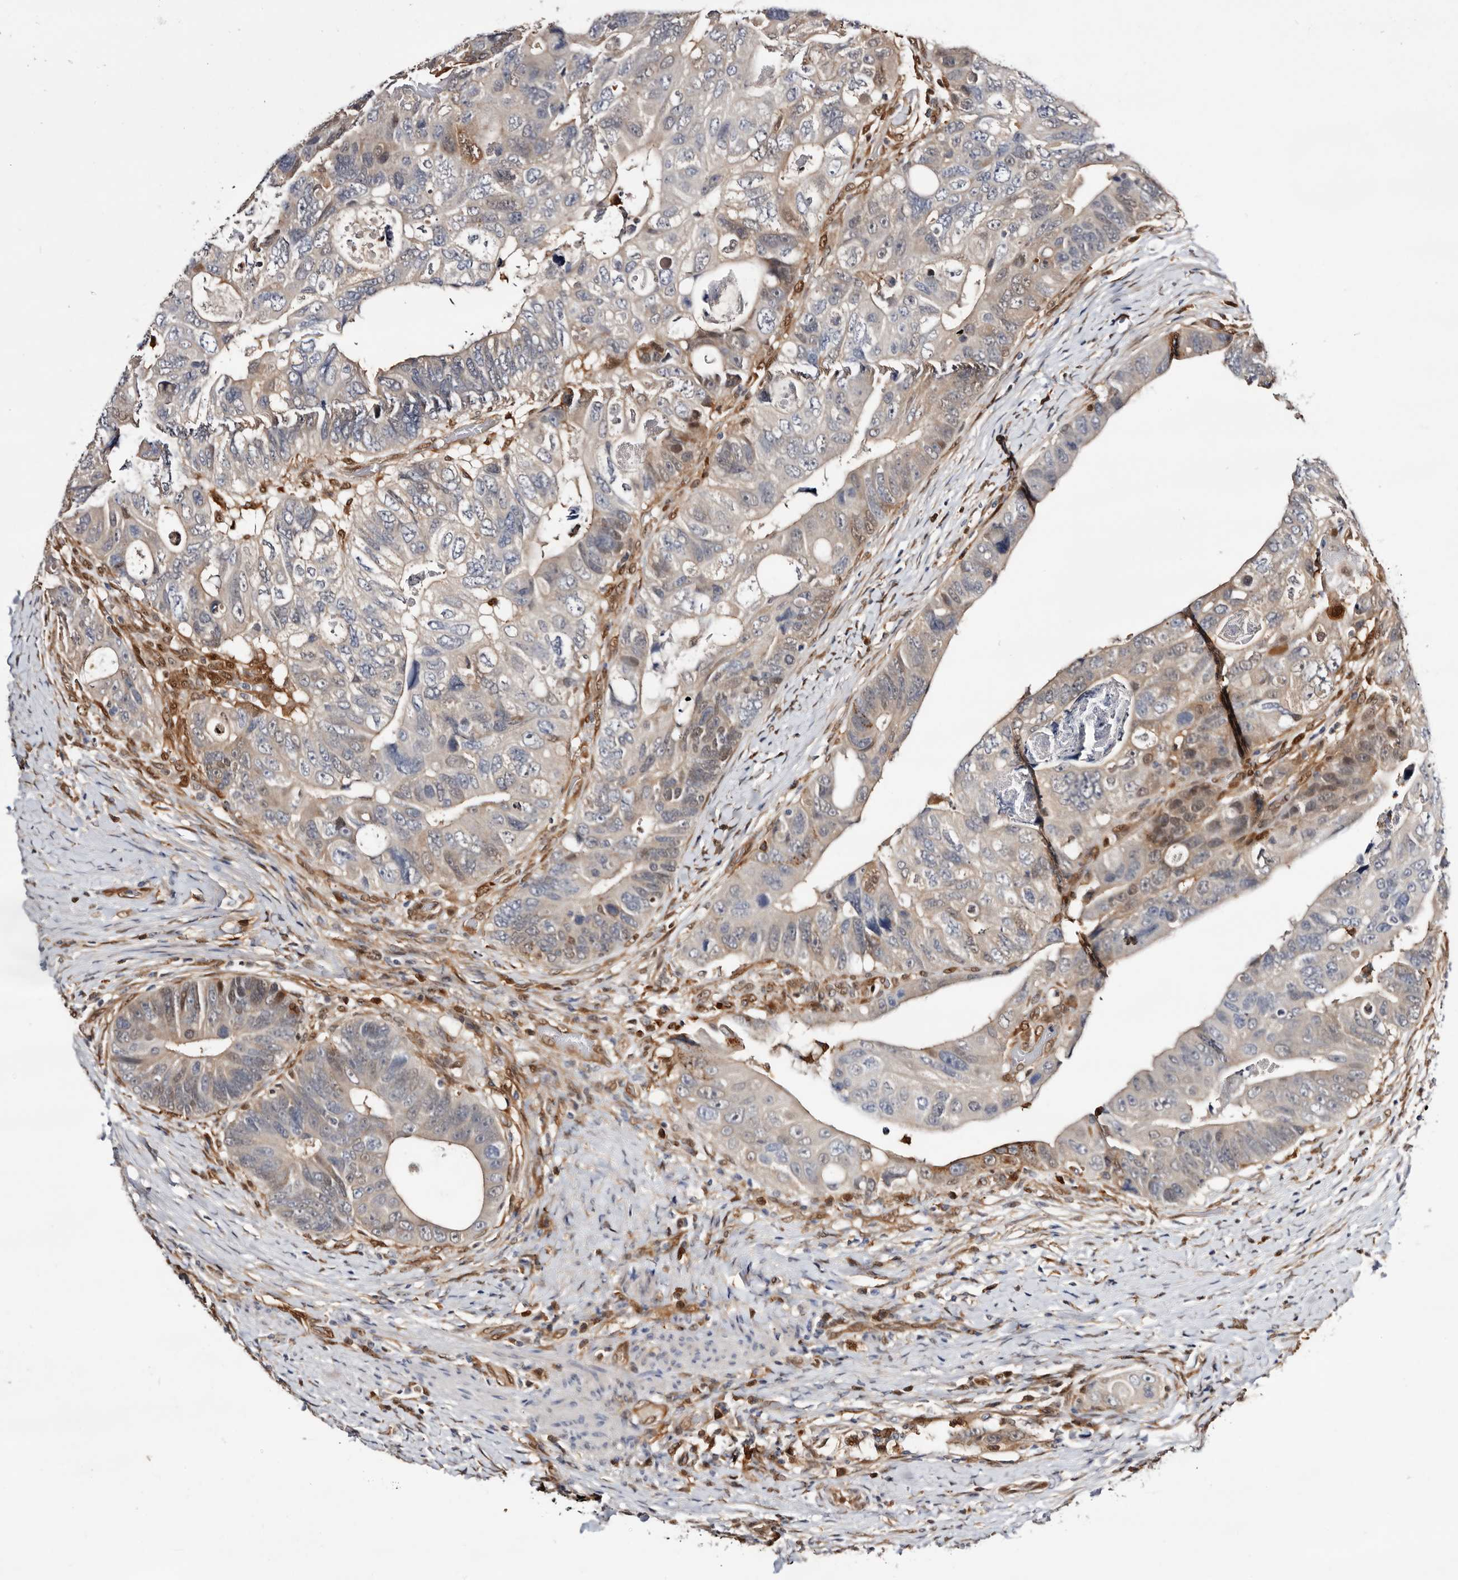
{"staining": {"intensity": "moderate", "quantity": "<25%", "location": "cytoplasmic/membranous,nuclear"}, "tissue": "colorectal cancer", "cell_type": "Tumor cells", "image_type": "cancer", "snomed": [{"axis": "morphology", "description": "Adenocarcinoma, NOS"}, {"axis": "topography", "description": "Rectum"}], "caption": "IHC histopathology image of neoplastic tissue: human adenocarcinoma (colorectal) stained using IHC displays low levels of moderate protein expression localized specifically in the cytoplasmic/membranous and nuclear of tumor cells, appearing as a cytoplasmic/membranous and nuclear brown color.", "gene": "TP53I3", "patient": {"sex": "male", "age": 59}}